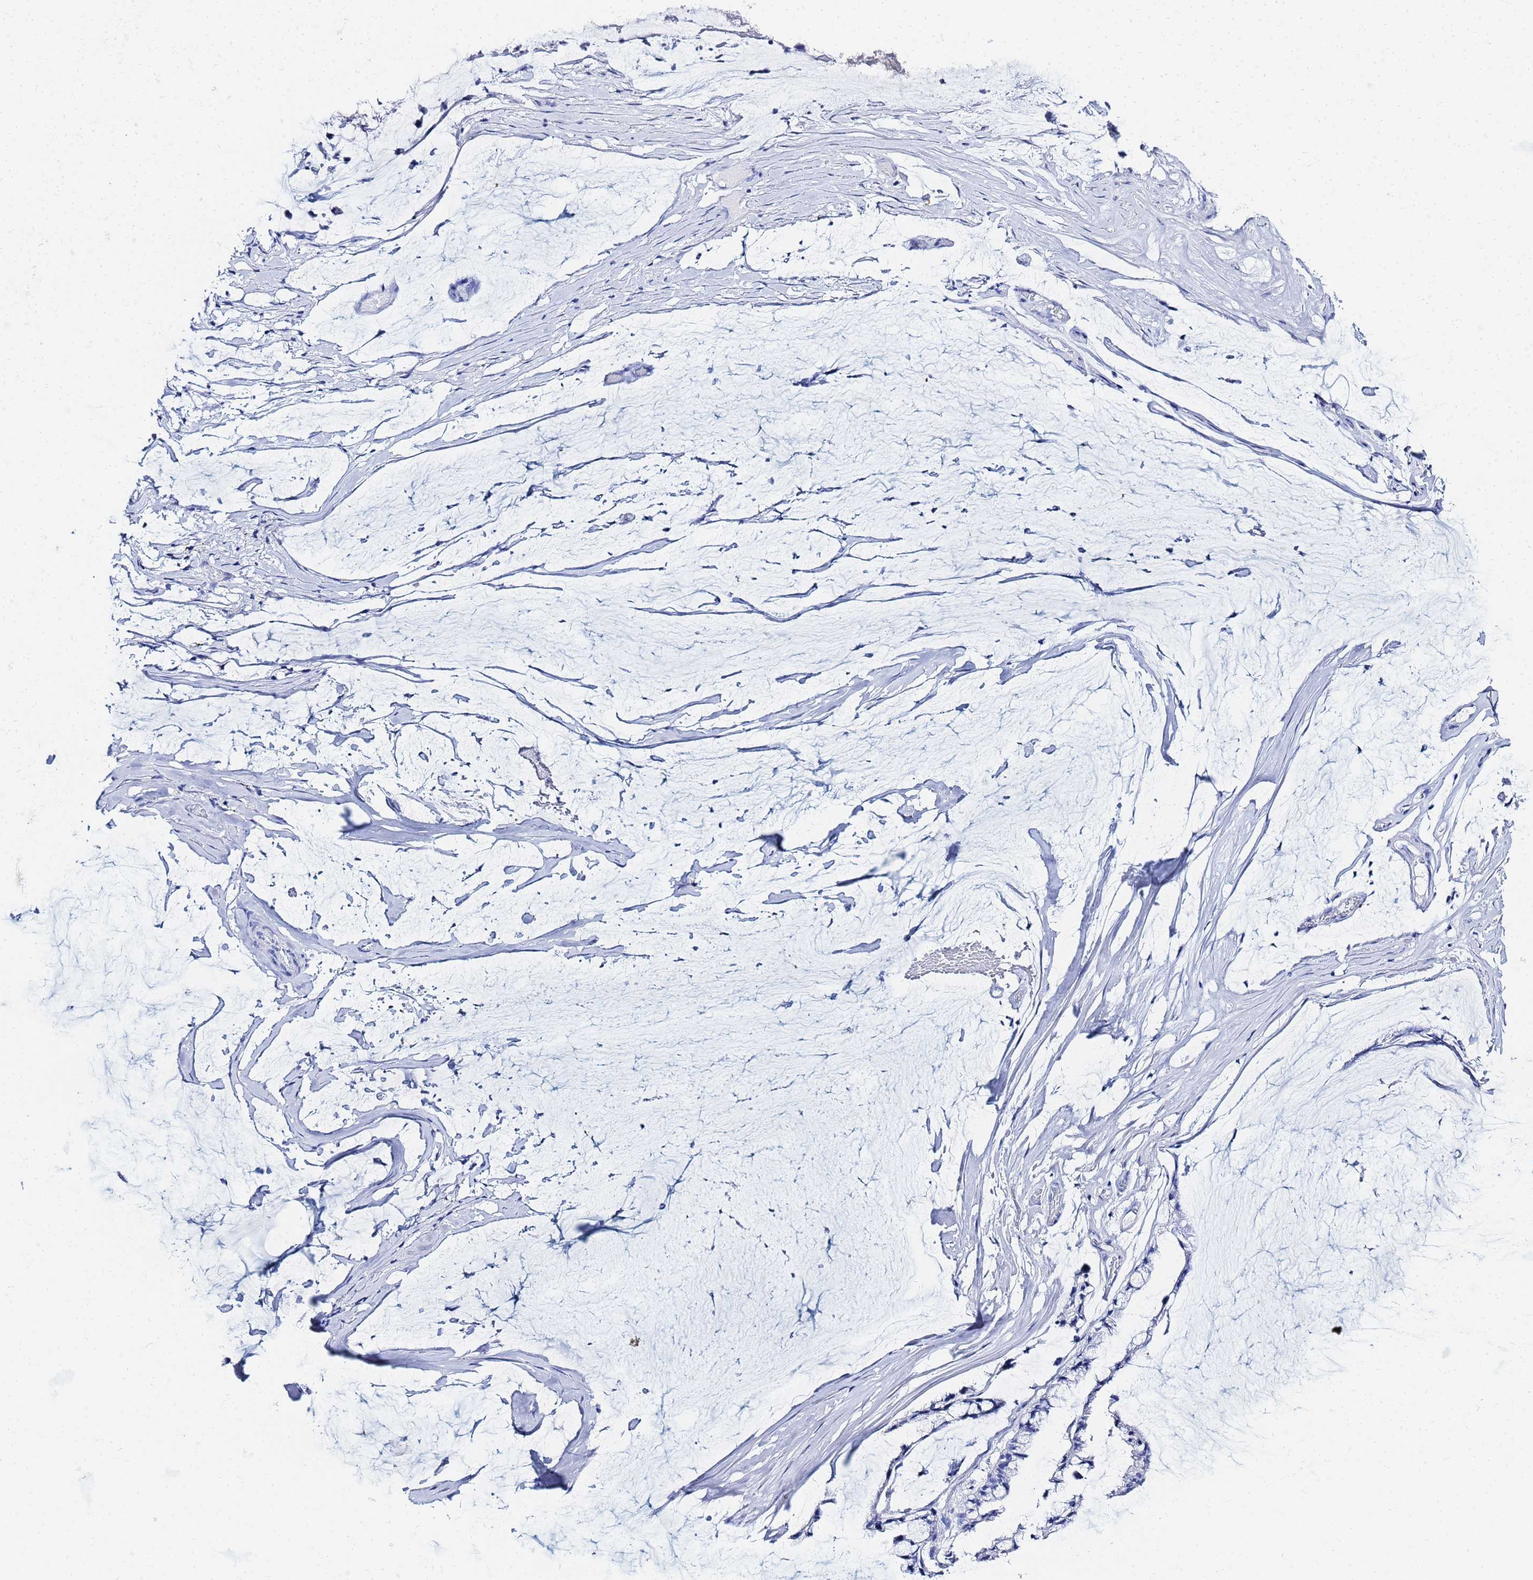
{"staining": {"intensity": "negative", "quantity": "none", "location": "none"}, "tissue": "ovarian cancer", "cell_type": "Tumor cells", "image_type": "cancer", "snomed": [{"axis": "morphology", "description": "Cystadenocarcinoma, mucinous, NOS"}, {"axis": "topography", "description": "Ovary"}], "caption": "There is no significant positivity in tumor cells of ovarian cancer (mucinous cystadenocarcinoma). (Brightfield microscopy of DAB (3,3'-diaminobenzidine) immunohistochemistry at high magnification).", "gene": "GGT1", "patient": {"sex": "female", "age": 39}}